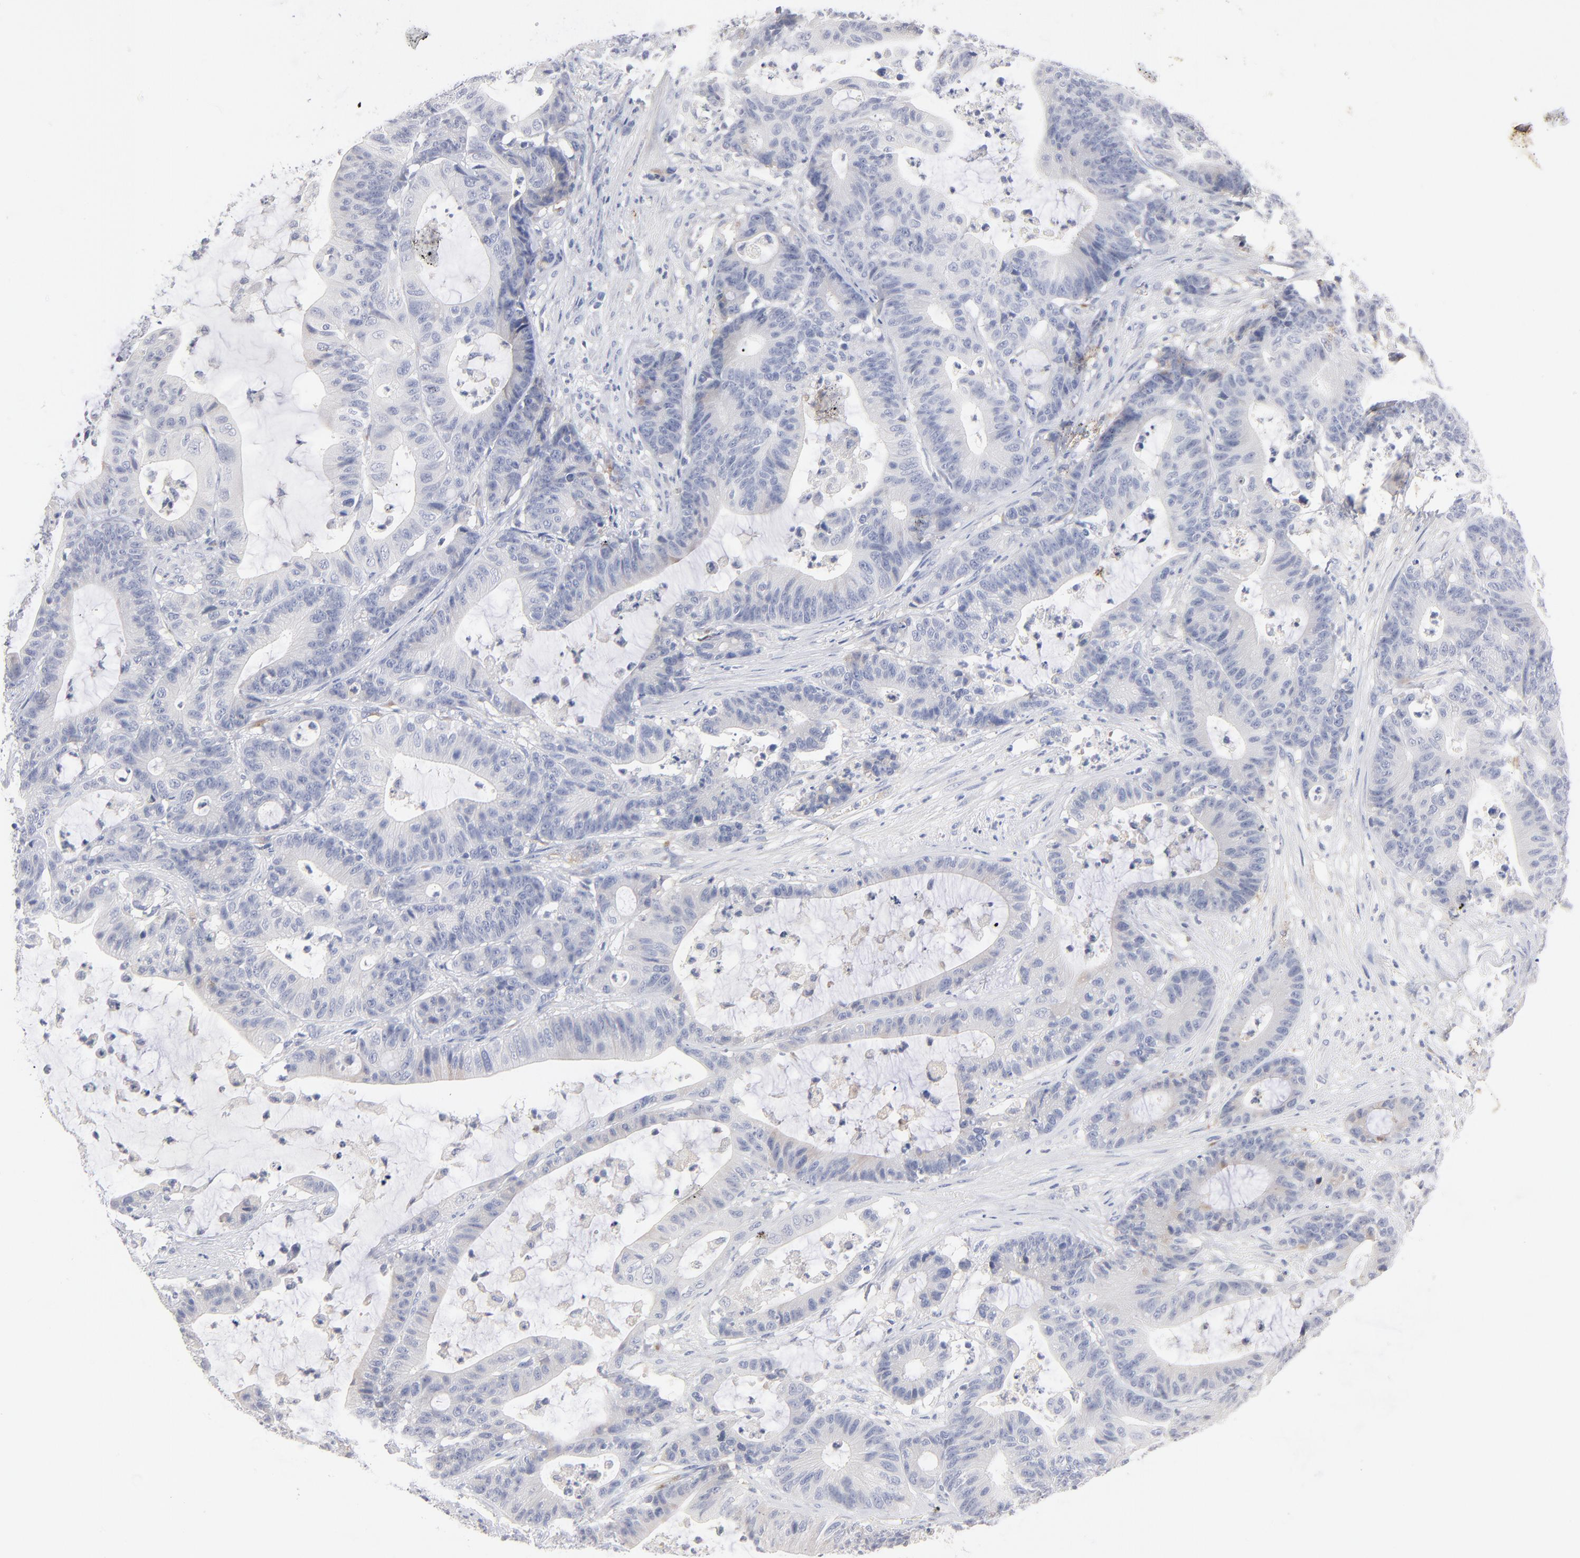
{"staining": {"intensity": "negative", "quantity": "none", "location": "none"}, "tissue": "colorectal cancer", "cell_type": "Tumor cells", "image_type": "cancer", "snomed": [{"axis": "morphology", "description": "Adenocarcinoma, NOS"}, {"axis": "topography", "description": "Colon"}], "caption": "The histopathology image exhibits no staining of tumor cells in adenocarcinoma (colorectal).", "gene": "F12", "patient": {"sex": "female", "age": 84}}